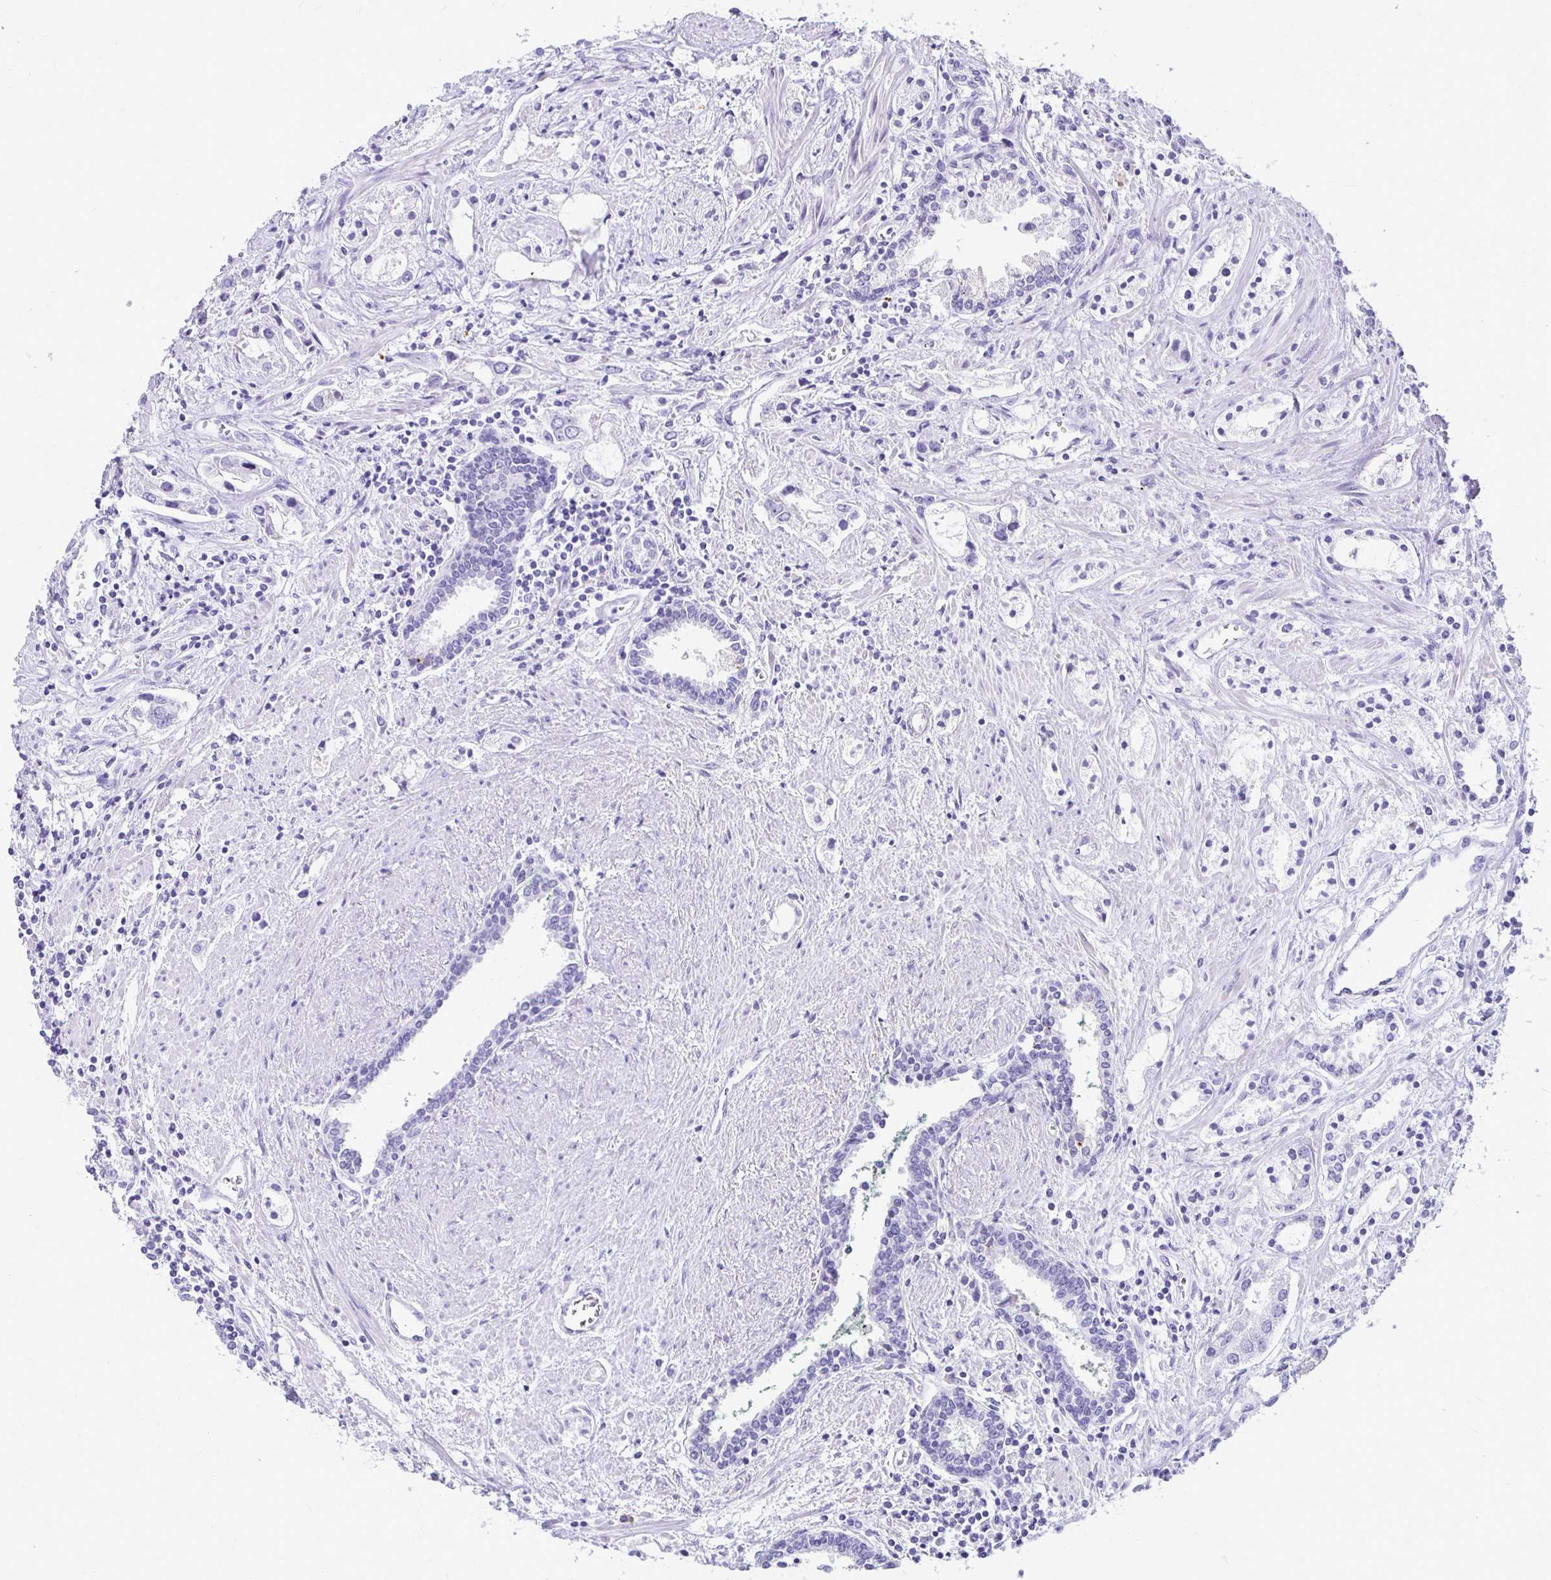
{"staining": {"intensity": "negative", "quantity": "none", "location": "none"}, "tissue": "prostate cancer", "cell_type": "Tumor cells", "image_type": "cancer", "snomed": [{"axis": "morphology", "description": "Adenocarcinoma, Medium grade"}, {"axis": "topography", "description": "Prostate"}], "caption": "Micrograph shows no protein expression in tumor cells of medium-grade adenocarcinoma (prostate) tissue.", "gene": "CST6", "patient": {"sex": "male", "age": 57}}